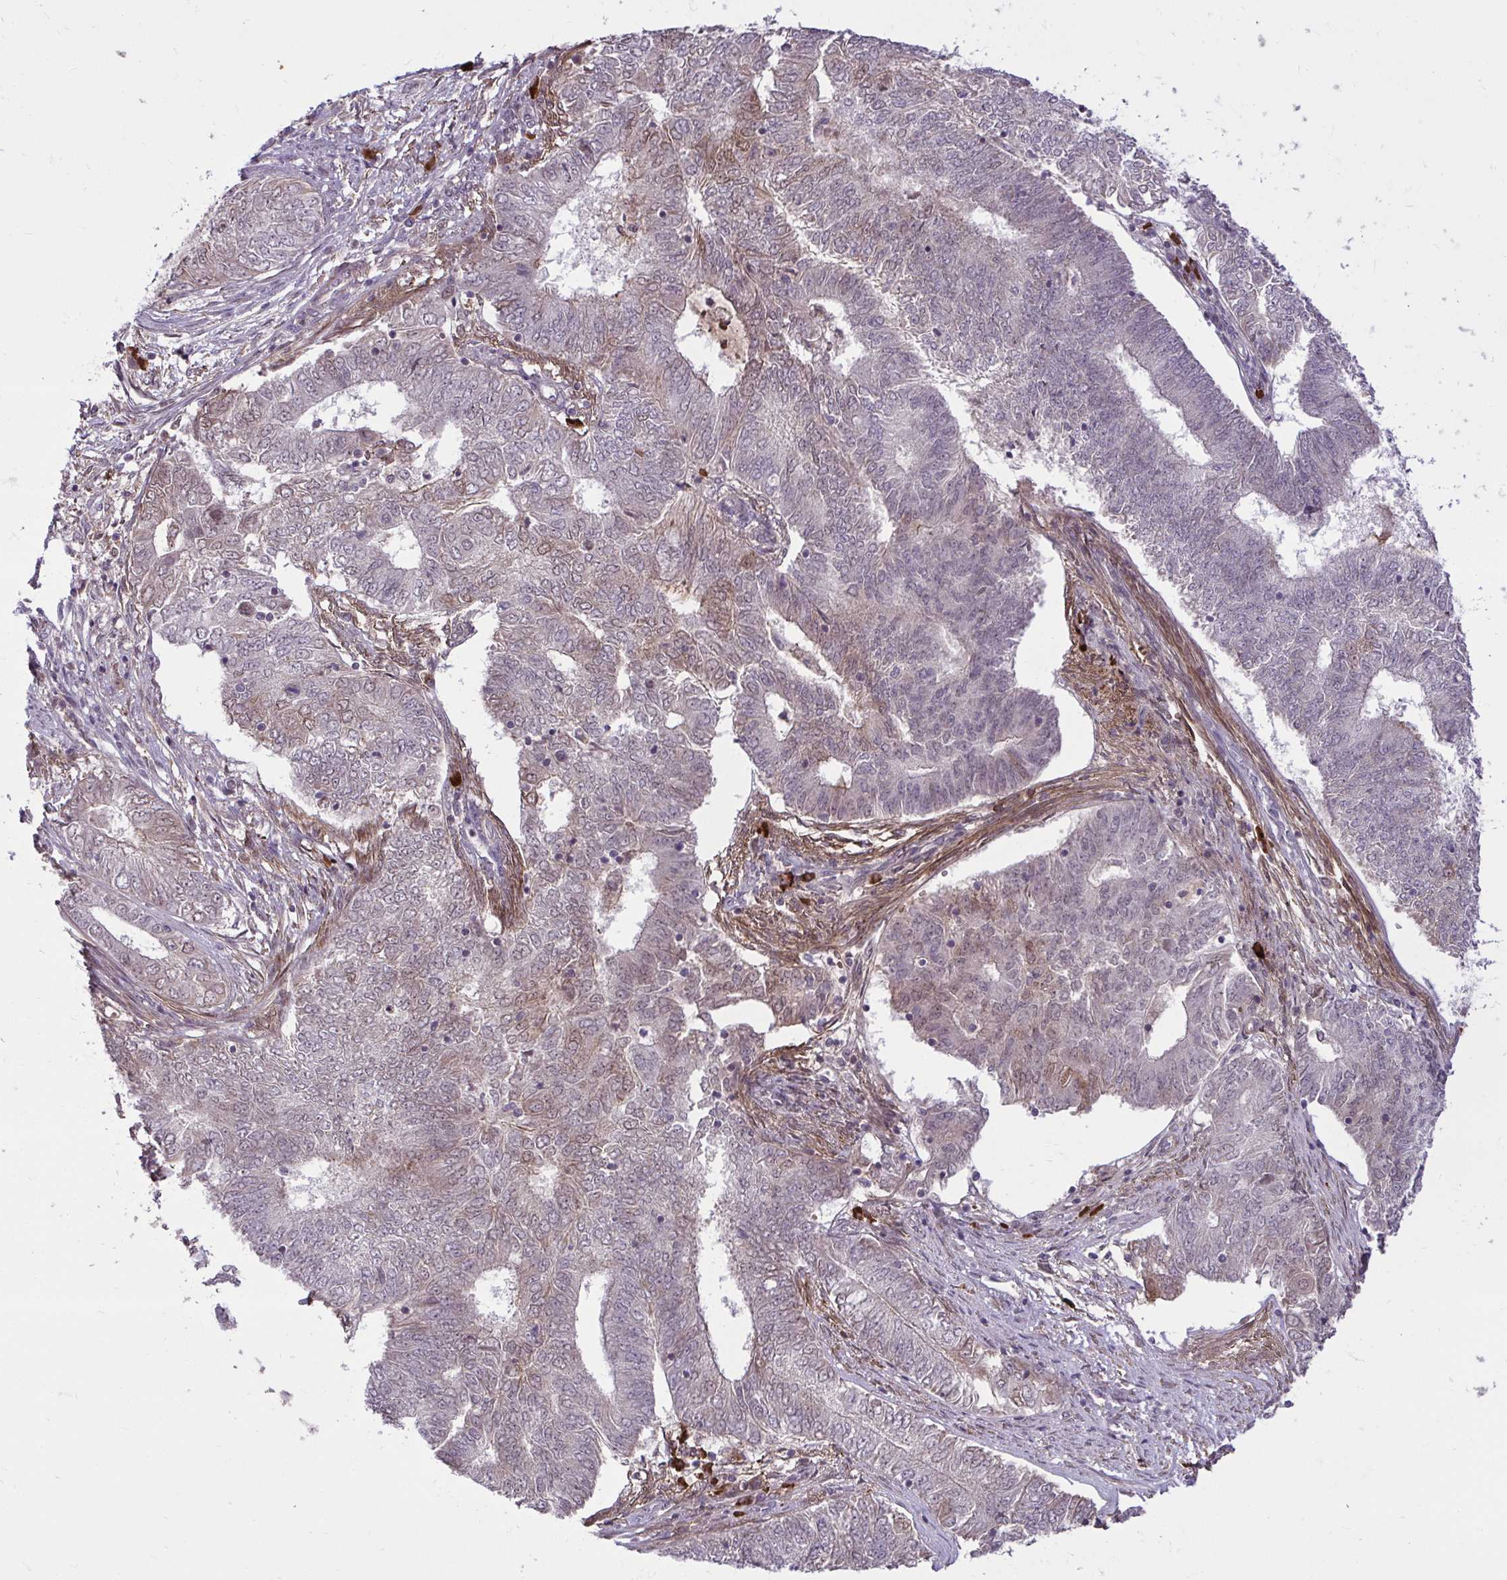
{"staining": {"intensity": "weak", "quantity": "25%-75%", "location": "cytoplasmic/membranous,nuclear"}, "tissue": "endometrial cancer", "cell_type": "Tumor cells", "image_type": "cancer", "snomed": [{"axis": "morphology", "description": "Adenocarcinoma, NOS"}, {"axis": "topography", "description": "Endometrium"}], "caption": "Endometrial cancer (adenocarcinoma) was stained to show a protein in brown. There is low levels of weak cytoplasmic/membranous and nuclear expression in about 25%-75% of tumor cells. Nuclei are stained in blue.", "gene": "ZSCAN9", "patient": {"sex": "female", "age": 62}}